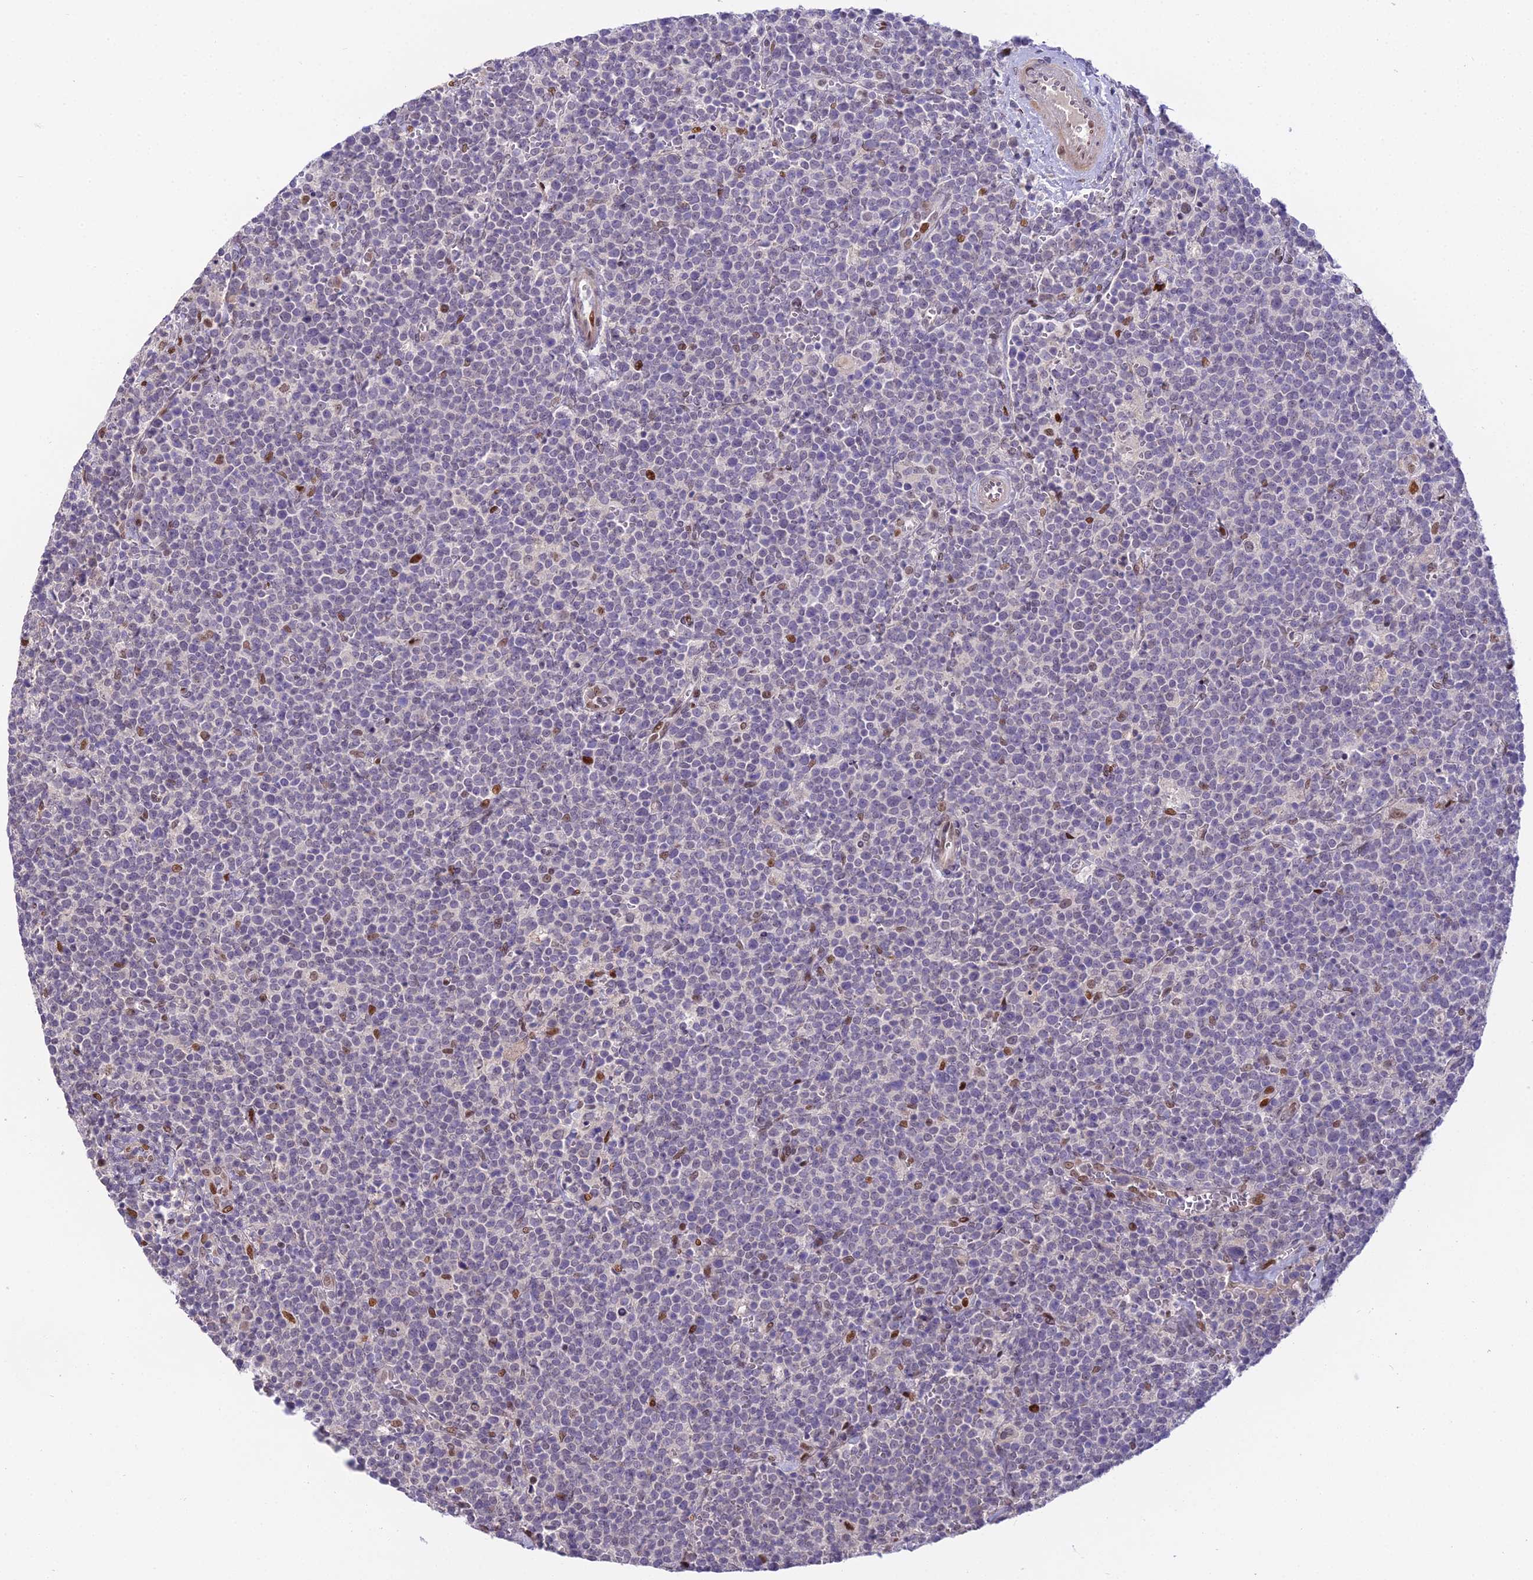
{"staining": {"intensity": "negative", "quantity": "none", "location": "none"}, "tissue": "lymphoma", "cell_type": "Tumor cells", "image_type": "cancer", "snomed": [{"axis": "morphology", "description": "Malignant lymphoma, non-Hodgkin's type, High grade"}, {"axis": "topography", "description": "Lymph node"}], "caption": "Tumor cells show no significant protein positivity in malignant lymphoma, non-Hodgkin's type (high-grade).", "gene": "ZNF707", "patient": {"sex": "male", "age": 61}}